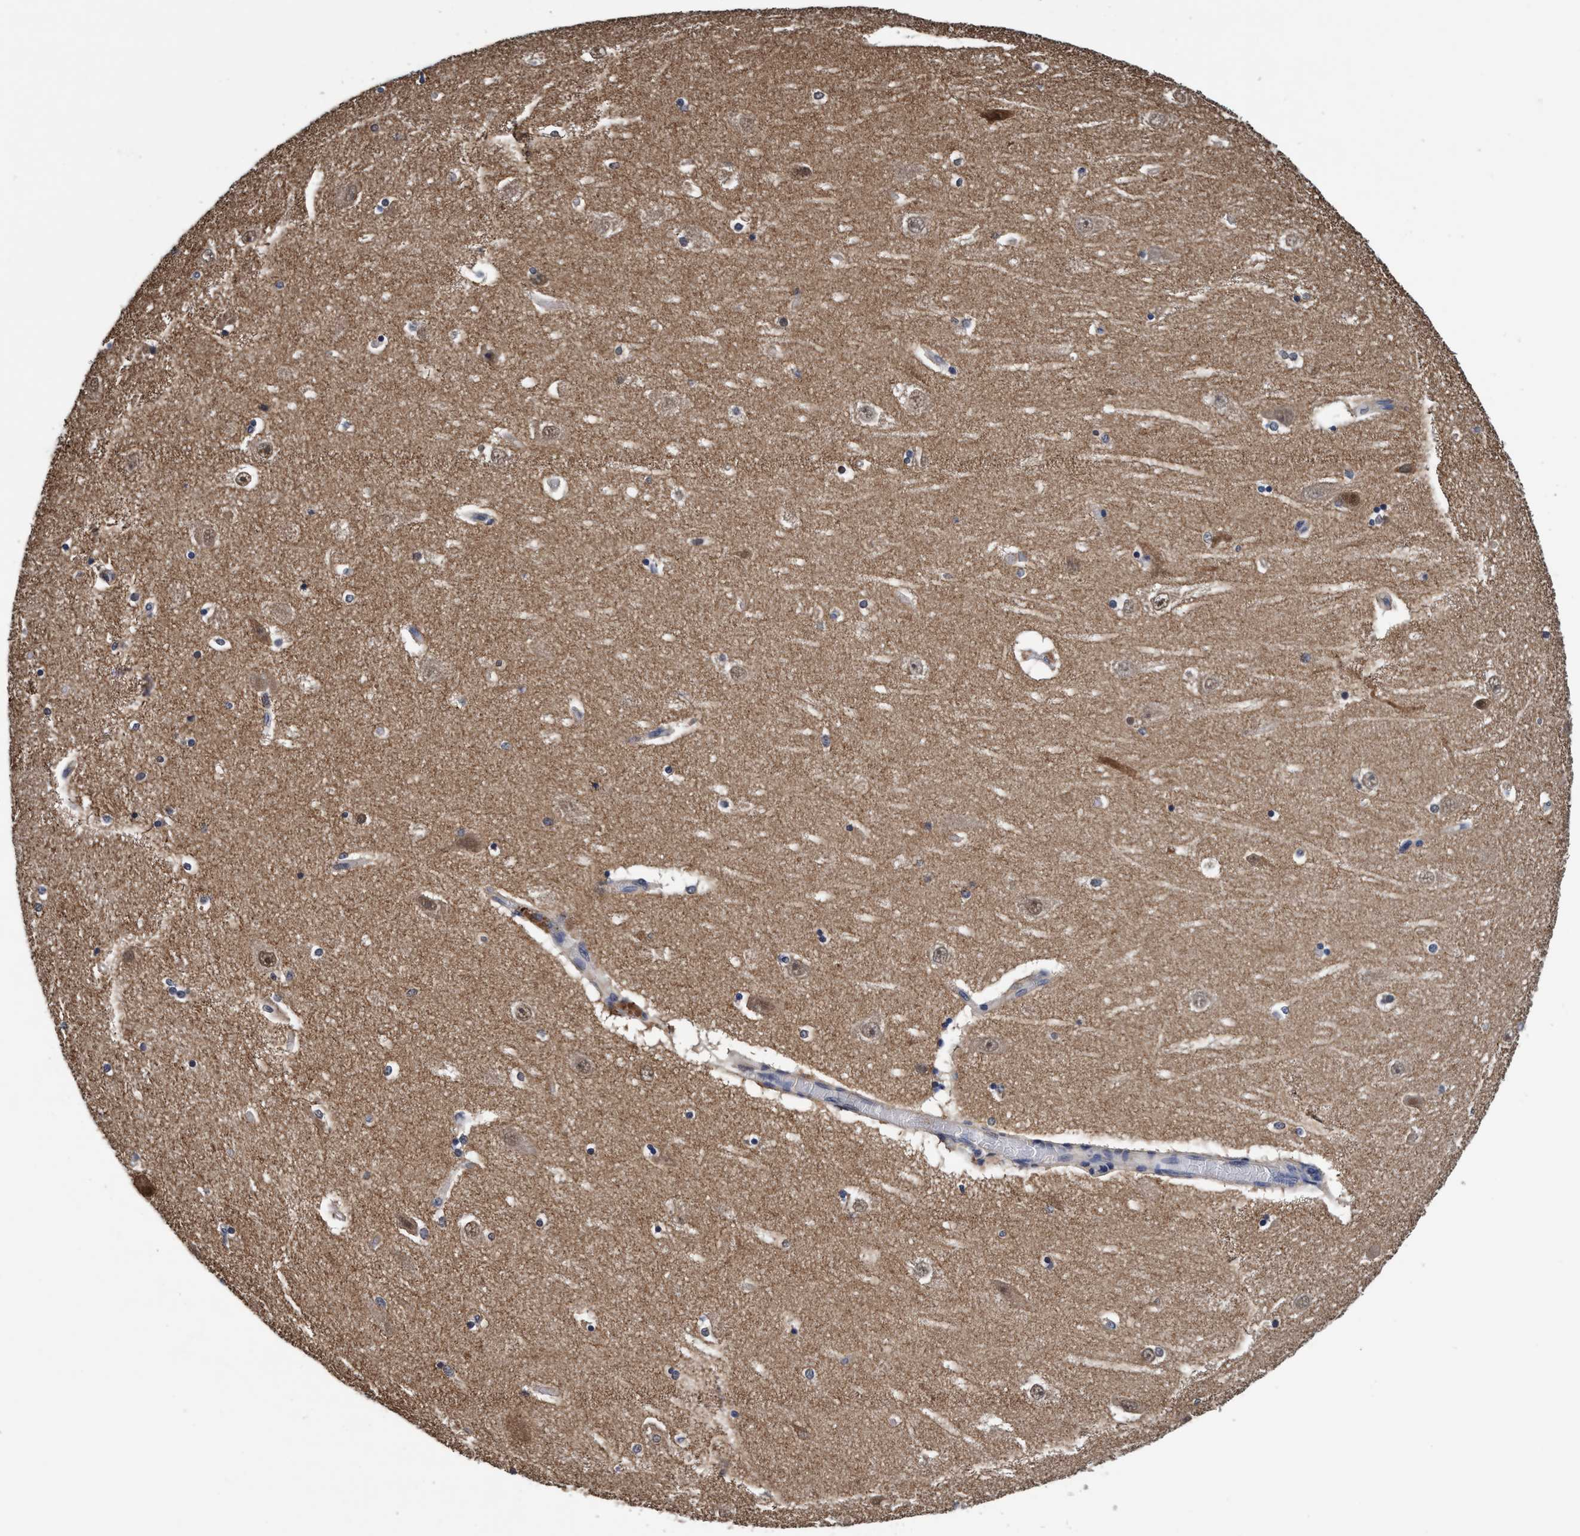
{"staining": {"intensity": "negative", "quantity": "none", "location": "none"}, "tissue": "hippocampus", "cell_type": "Glial cells", "image_type": "normal", "snomed": [{"axis": "morphology", "description": "Normal tissue, NOS"}, {"axis": "topography", "description": "Hippocampus"}], "caption": "An immunohistochemistry micrograph of normal hippocampus is shown. There is no staining in glial cells of hippocampus. Brightfield microscopy of immunohistochemistry (IHC) stained with DAB (3,3'-diaminobenzidine) (brown) and hematoxylin (blue), captured at high magnification.", "gene": "PSMD12", "patient": {"sex": "female", "age": 54}}